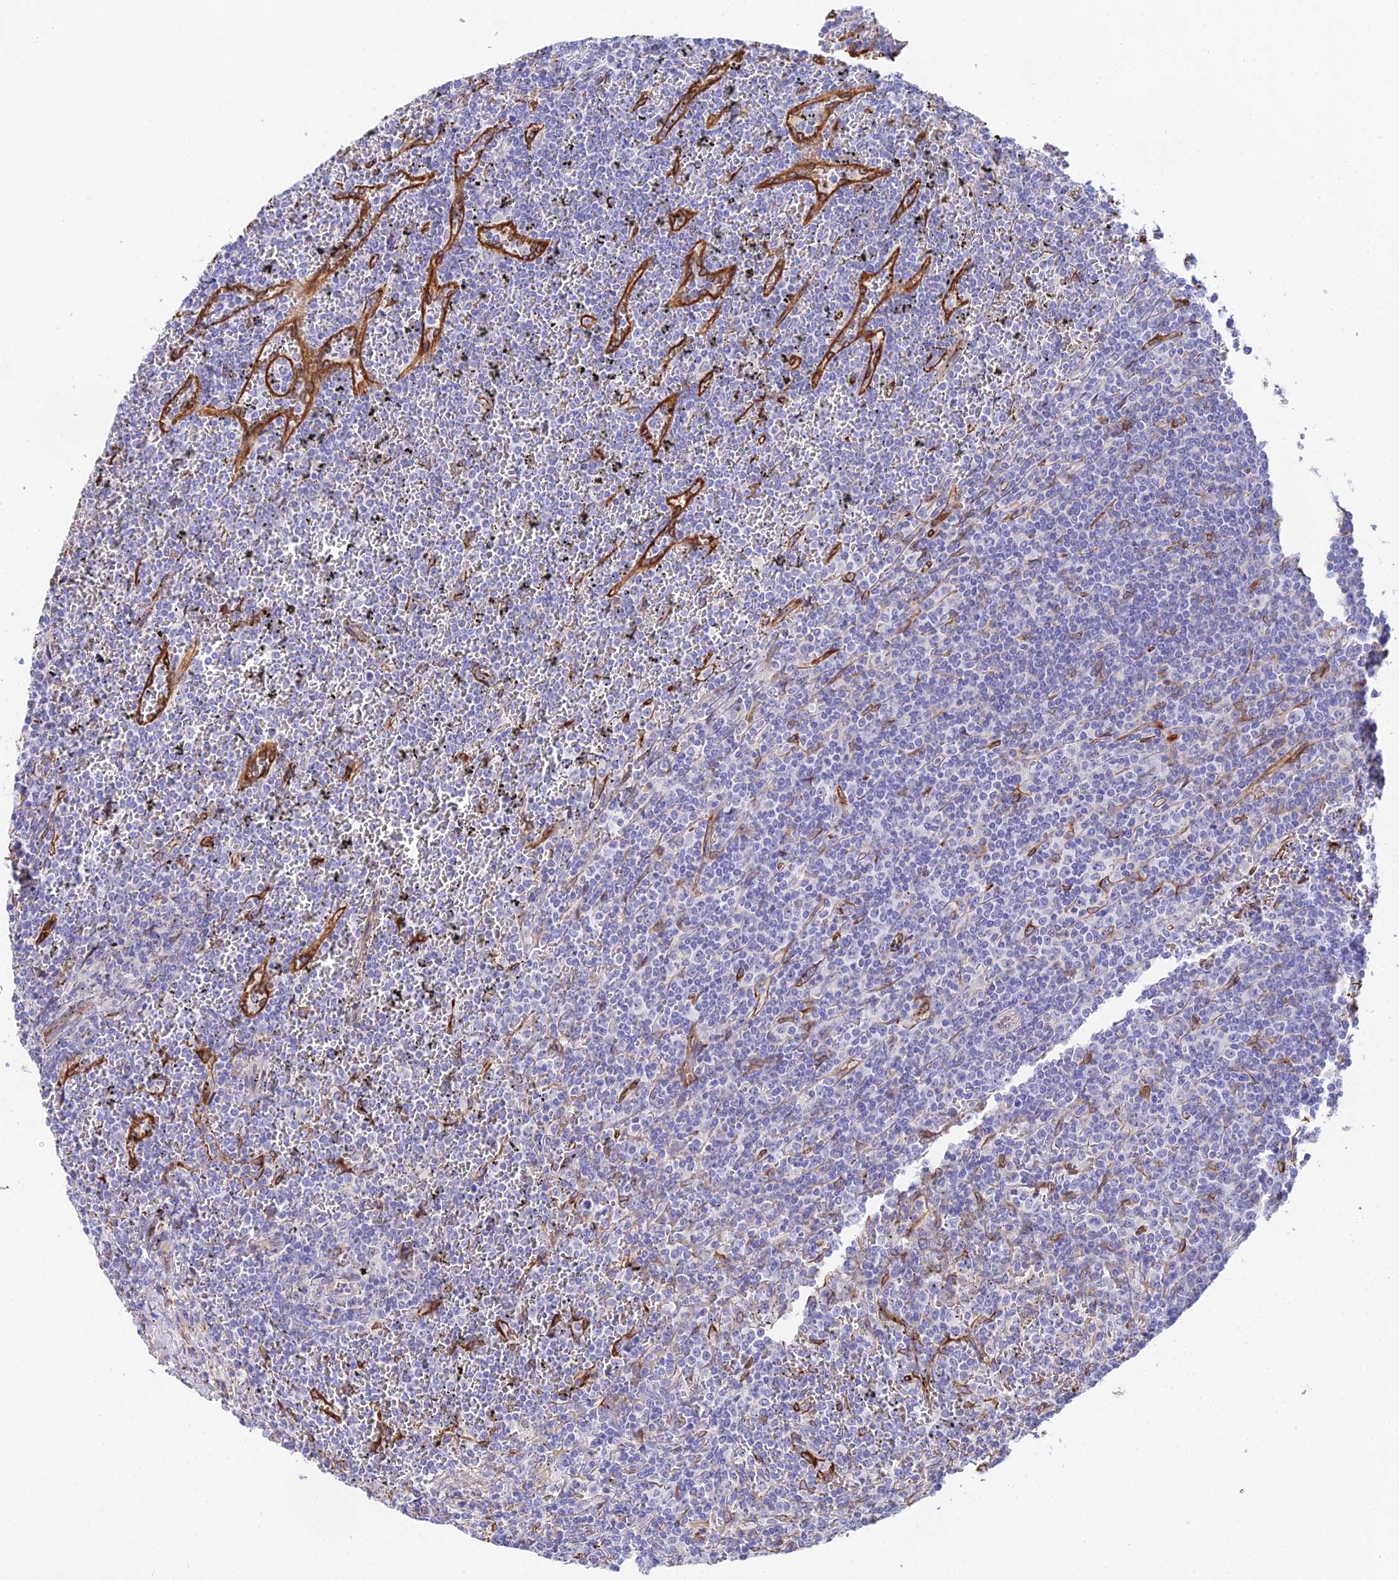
{"staining": {"intensity": "negative", "quantity": "none", "location": "none"}, "tissue": "lymphoma", "cell_type": "Tumor cells", "image_type": "cancer", "snomed": [{"axis": "morphology", "description": "Malignant lymphoma, non-Hodgkin's type, Low grade"}, {"axis": "topography", "description": "Spleen"}], "caption": "A micrograph of human malignant lymphoma, non-Hodgkin's type (low-grade) is negative for staining in tumor cells.", "gene": "MXRA7", "patient": {"sex": "female", "age": 19}}